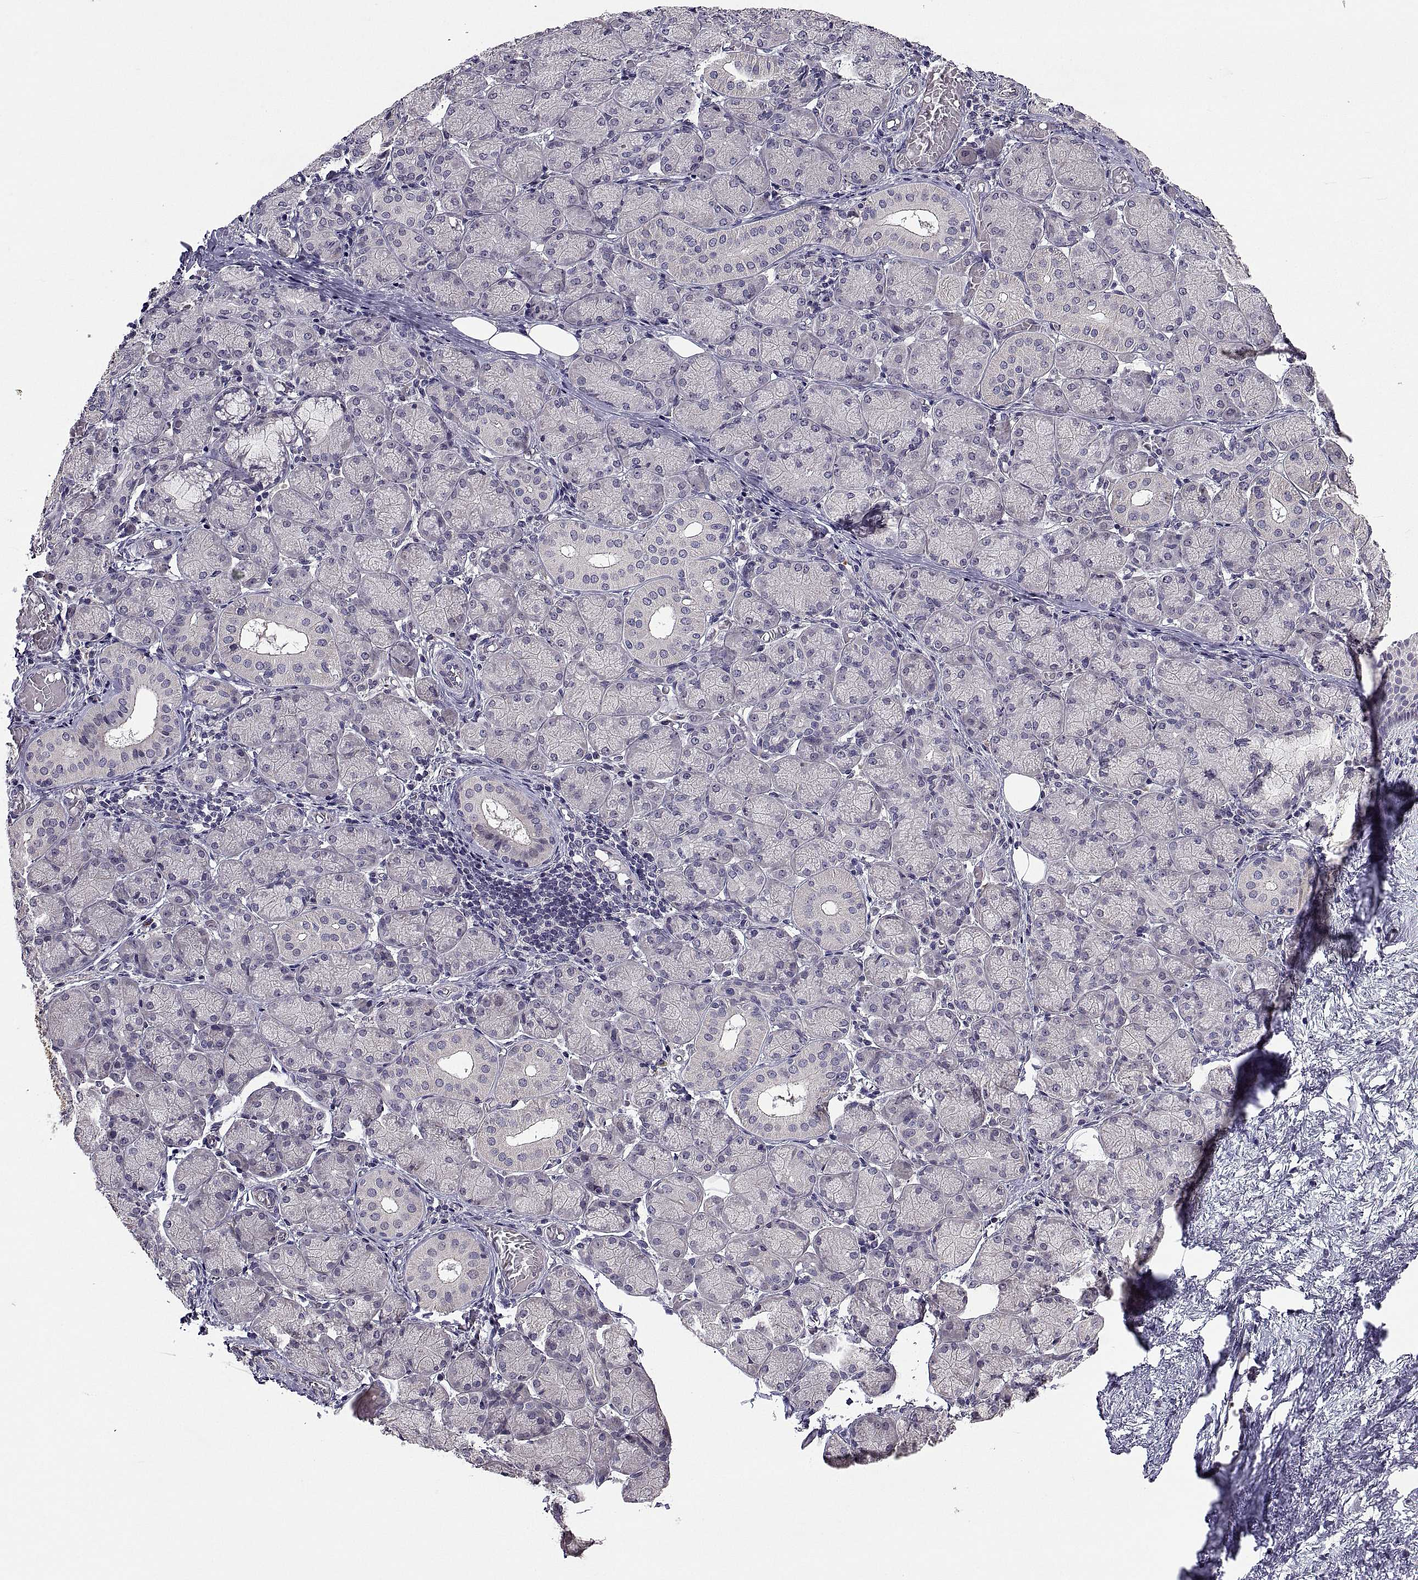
{"staining": {"intensity": "weak", "quantity": "<25%", "location": "cytoplasmic/membranous"}, "tissue": "salivary gland", "cell_type": "Glandular cells", "image_type": "normal", "snomed": [{"axis": "morphology", "description": "Normal tissue, NOS"}, {"axis": "topography", "description": "Salivary gland"}, {"axis": "topography", "description": "Peripheral nerve tissue"}], "caption": "Human salivary gland stained for a protein using immunohistochemistry (IHC) displays no staining in glandular cells.", "gene": "NPTX2", "patient": {"sex": "female", "age": 24}}